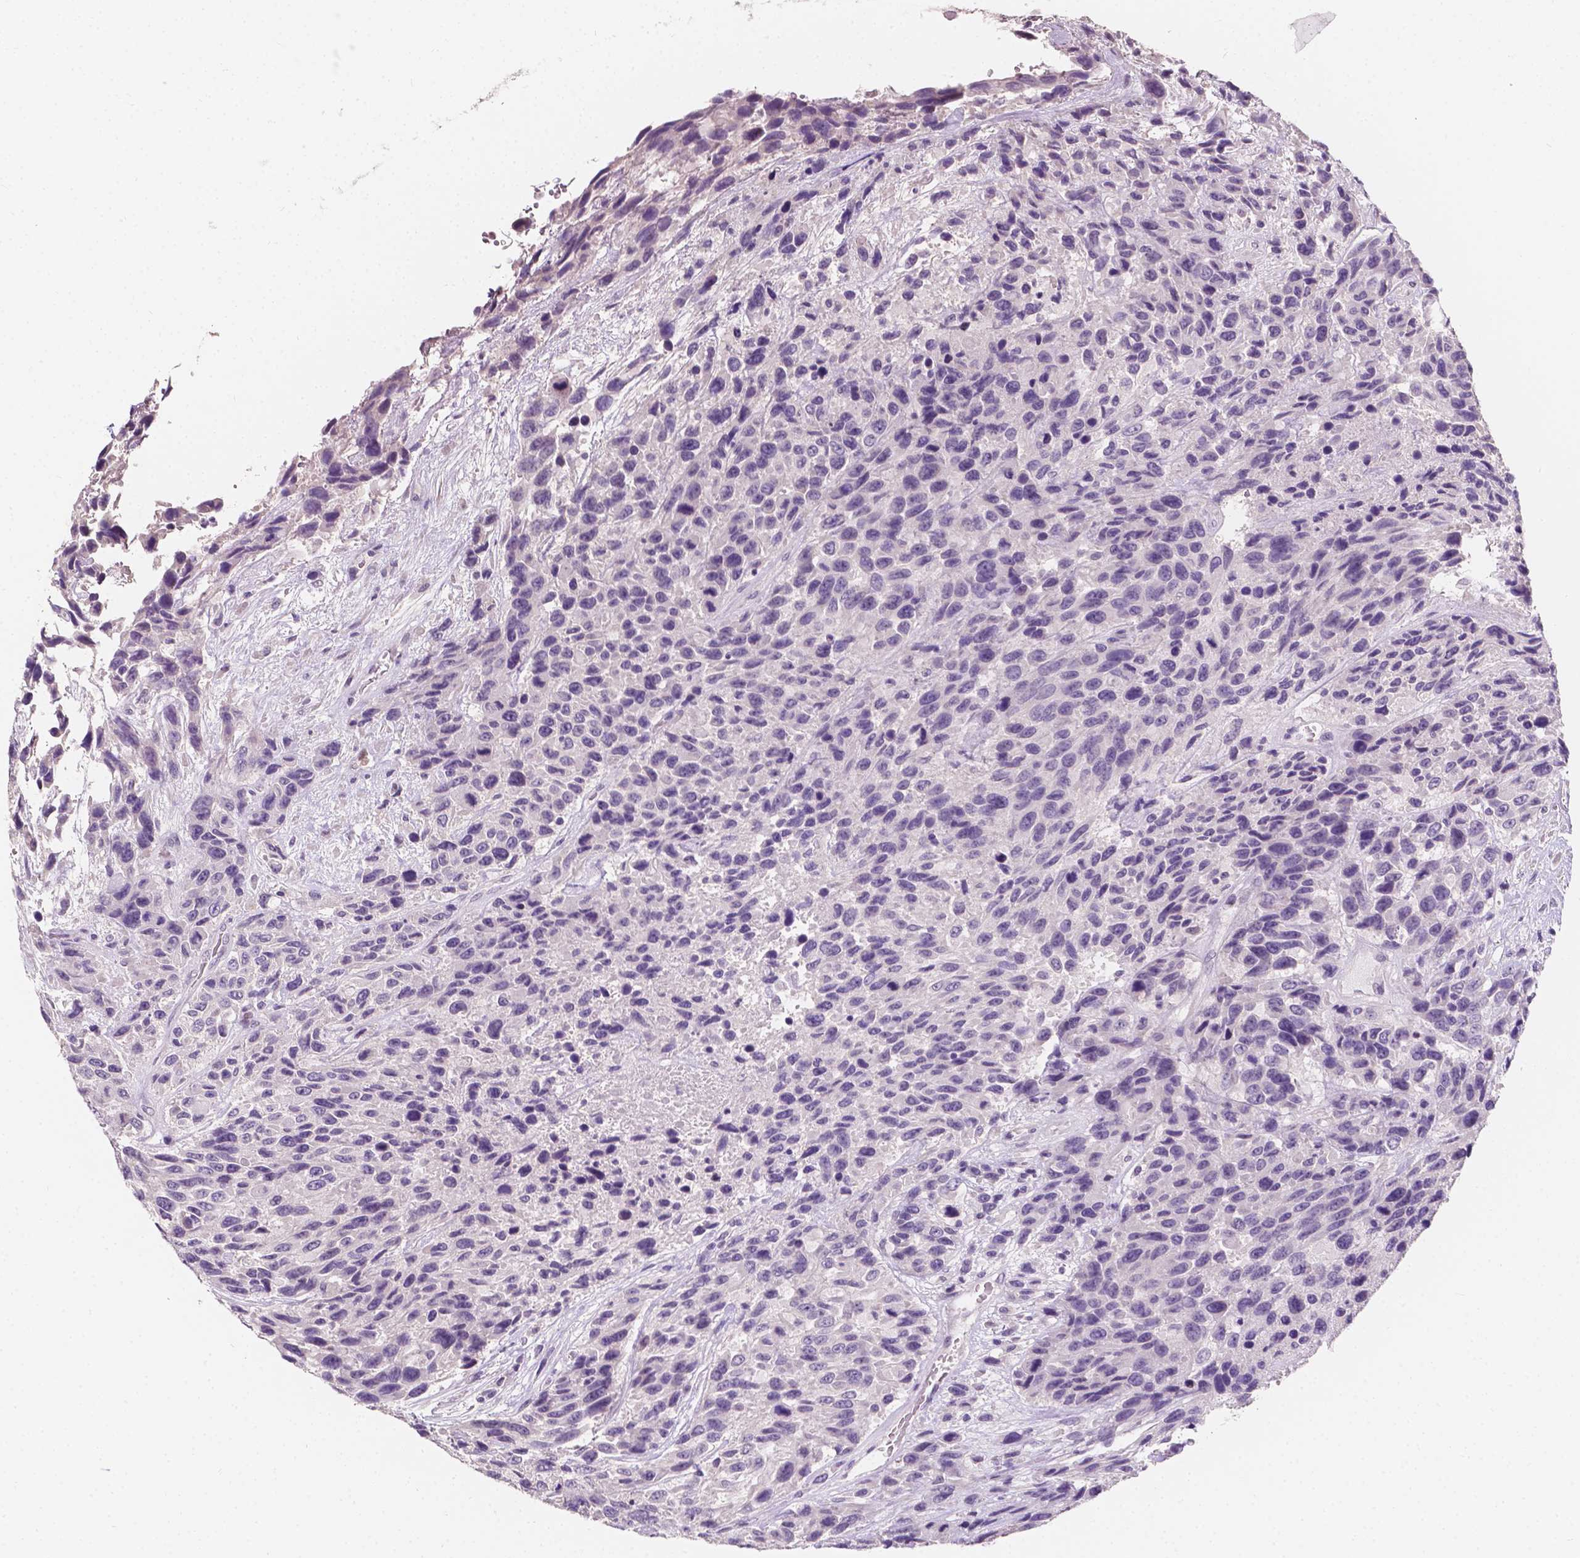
{"staining": {"intensity": "negative", "quantity": "none", "location": "none"}, "tissue": "urothelial cancer", "cell_type": "Tumor cells", "image_type": "cancer", "snomed": [{"axis": "morphology", "description": "Urothelial carcinoma, High grade"}, {"axis": "topography", "description": "Urinary bladder"}], "caption": "Tumor cells show no significant staining in high-grade urothelial carcinoma. The staining was performed using DAB to visualize the protein expression in brown, while the nuclei were stained in blue with hematoxylin (Magnification: 20x).", "gene": "TAL1", "patient": {"sex": "female", "age": 70}}